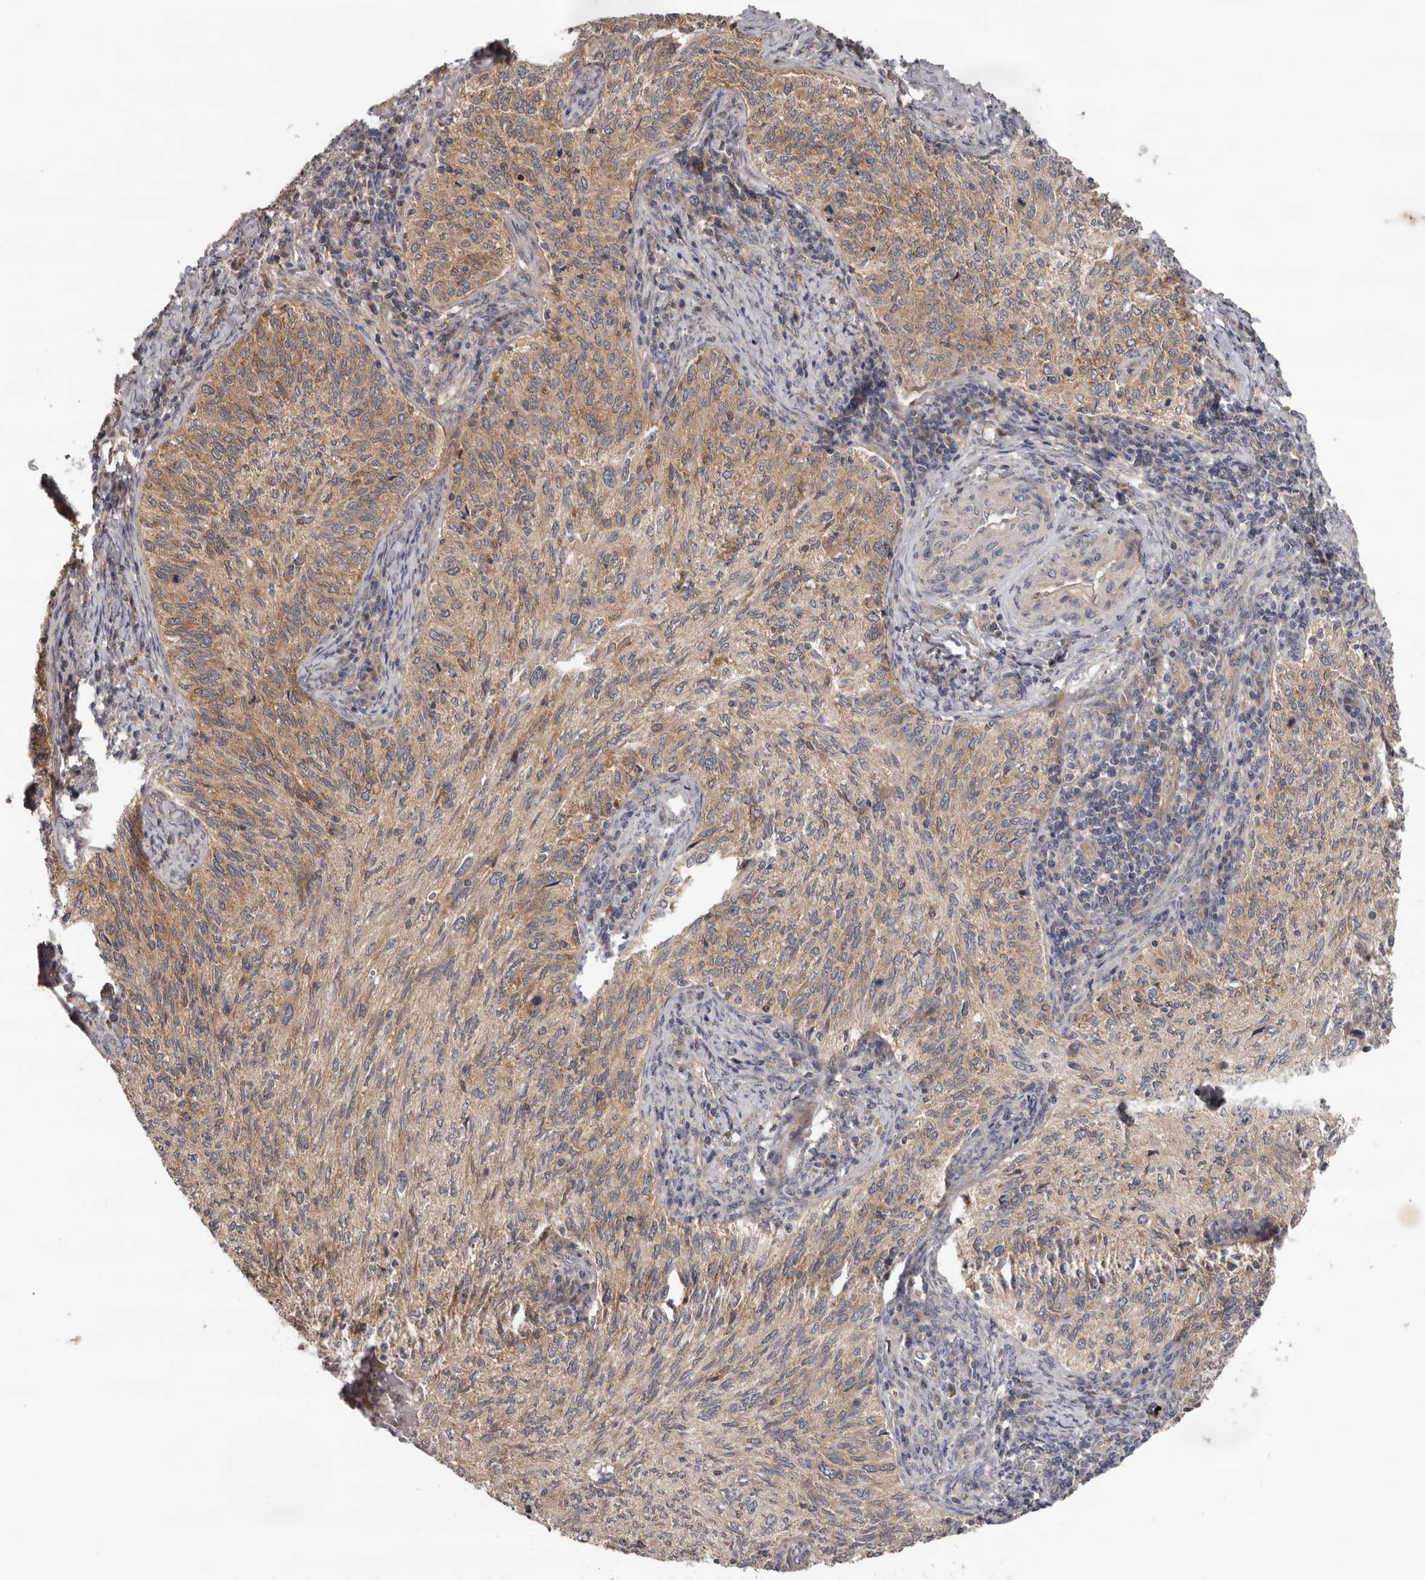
{"staining": {"intensity": "moderate", "quantity": "25%-75%", "location": "cytoplasmic/membranous"}, "tissue": "cervical cancer", "cell_type": "Tumor cells", "image_type": "cancer", "snomed": [{"axis": "morphology", "description": "Squamous cell carcinoma, NOS"}, {"axis": "topography", "description": "Cervix"}], "caption": "Squamous cell carcinoma (cervical) tissue reveals moderate cytoplasmic/membranous expression in about 25%-75% of tumor cells (DAB IHC with brightfield microscopy, high magnification).", "gene": "HINT3", "patient": {"sex": "female", "age": 30}}